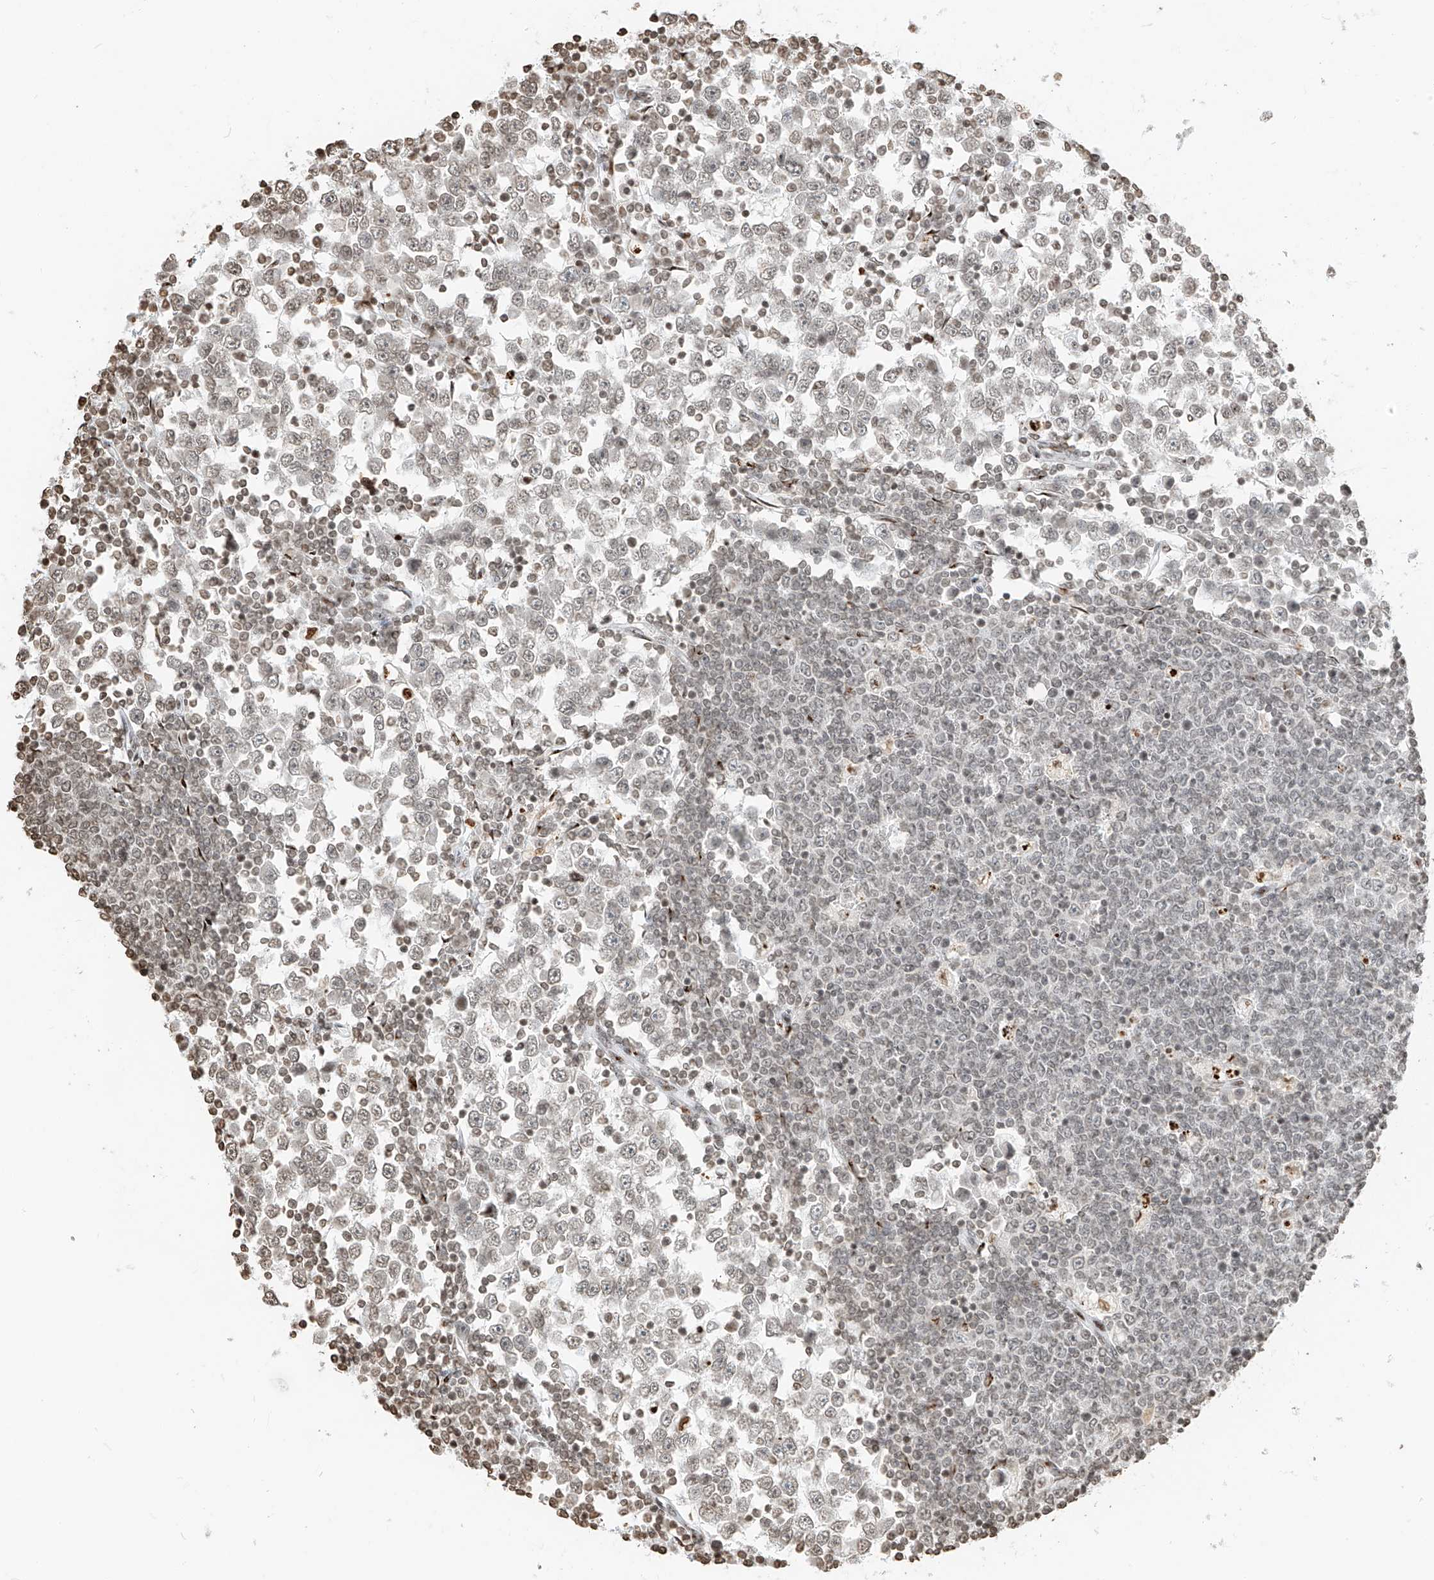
{"staining": {"intensity": "weak", "quantity": "<25%", "location": "nuclear"}, "tissue": "testis cancer", "cell_type": "Tumor cells", "image_type": "cancer", "snomed": [{"axis": "morphology", "description": "Seminoma, NOS"}, {"axis": "topography", "description": "Testis"}], "caption": "Testis seminoma stained for a protein using immunohistochemistry (IHC) exhibits no expression tumor cells.", "gene": "C17orf58", "patient": {"sex": "male", "age": 65}}